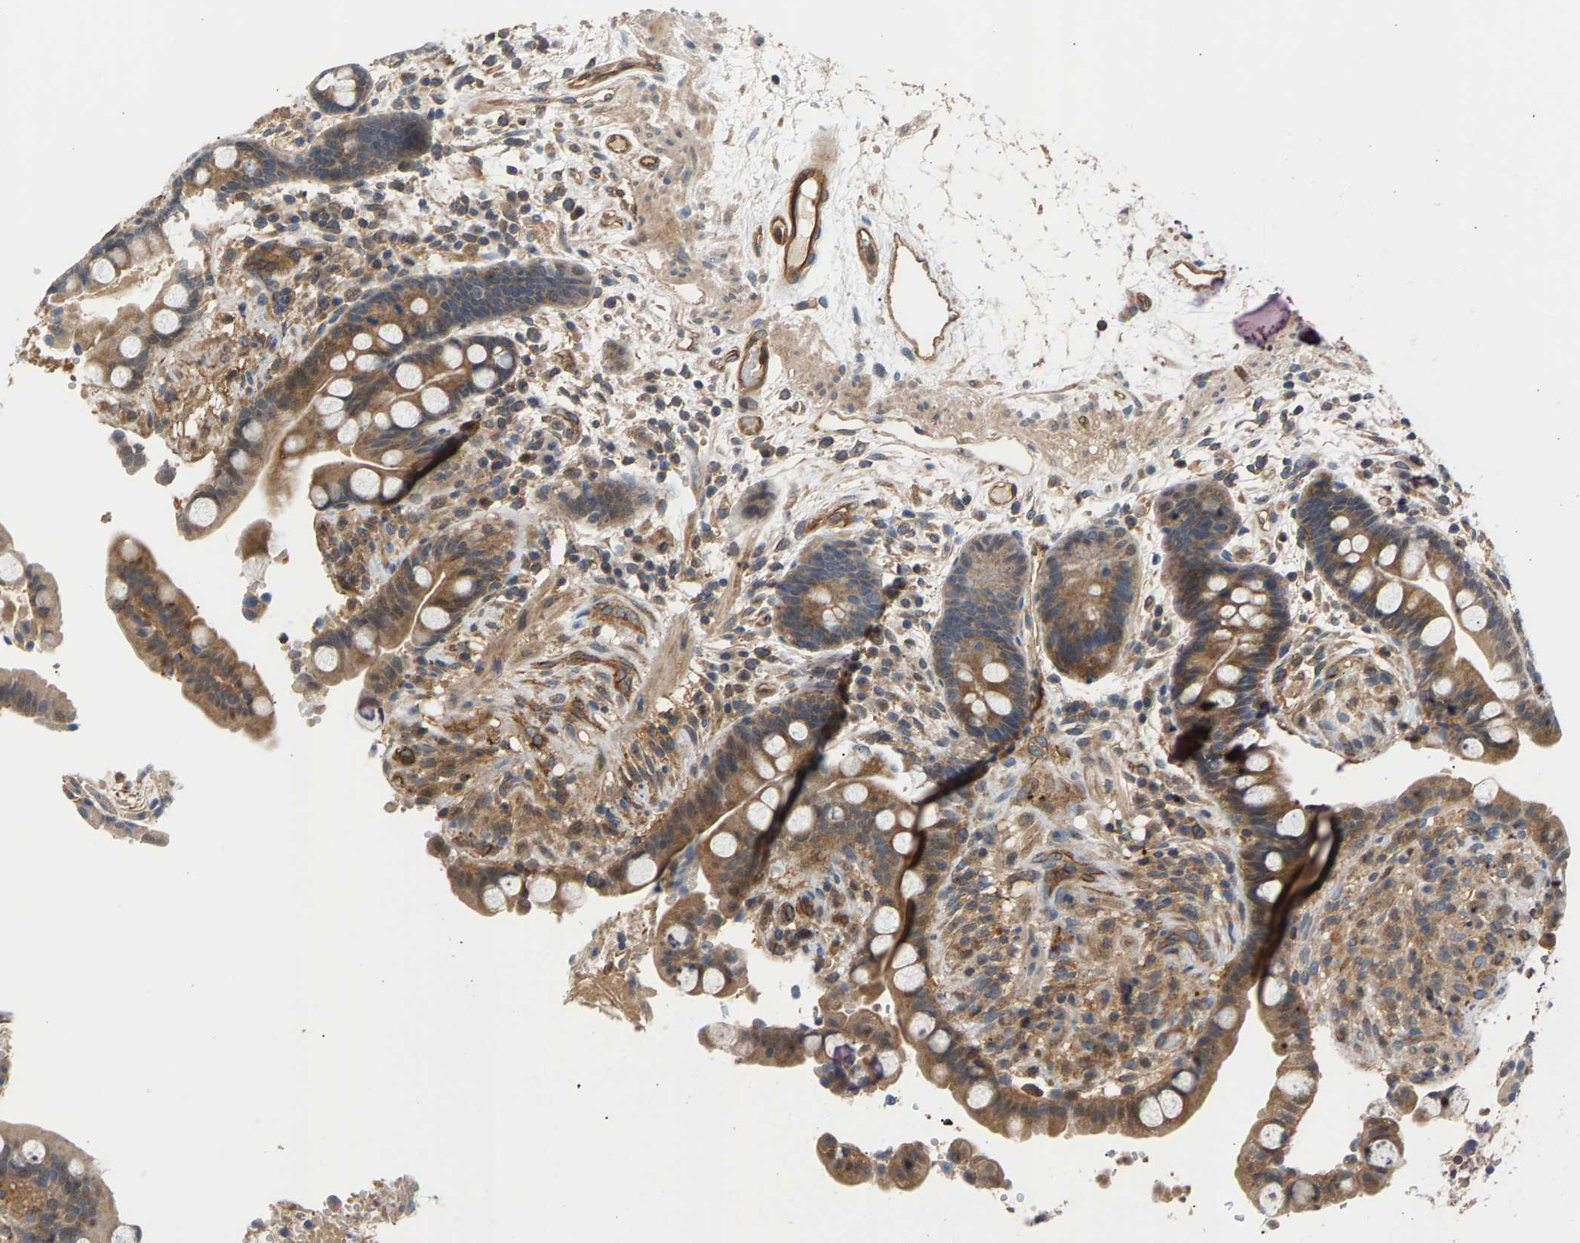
{"staining": {"intensity": "moderate", "quantity": ">75%", "location": "cytoplasmic/membranous"}, "tissue": "colon", "cell_type": "Endothelial cells", "image_type": "normal", "snomed": [{"axis": "morphology", "description": "Normal tissue, NOS"}, {"axis": "topography", "description": "Colon"}], "caption": "A high-resolution histopathology image shows immunohistochemistry staining of normal colon, which exhibits moderate cytoplasmic/membranous staining in about >75% of endothelial cells.", "gene": "KRTAP27", "patient": {"sex": "male", "age": 73}}